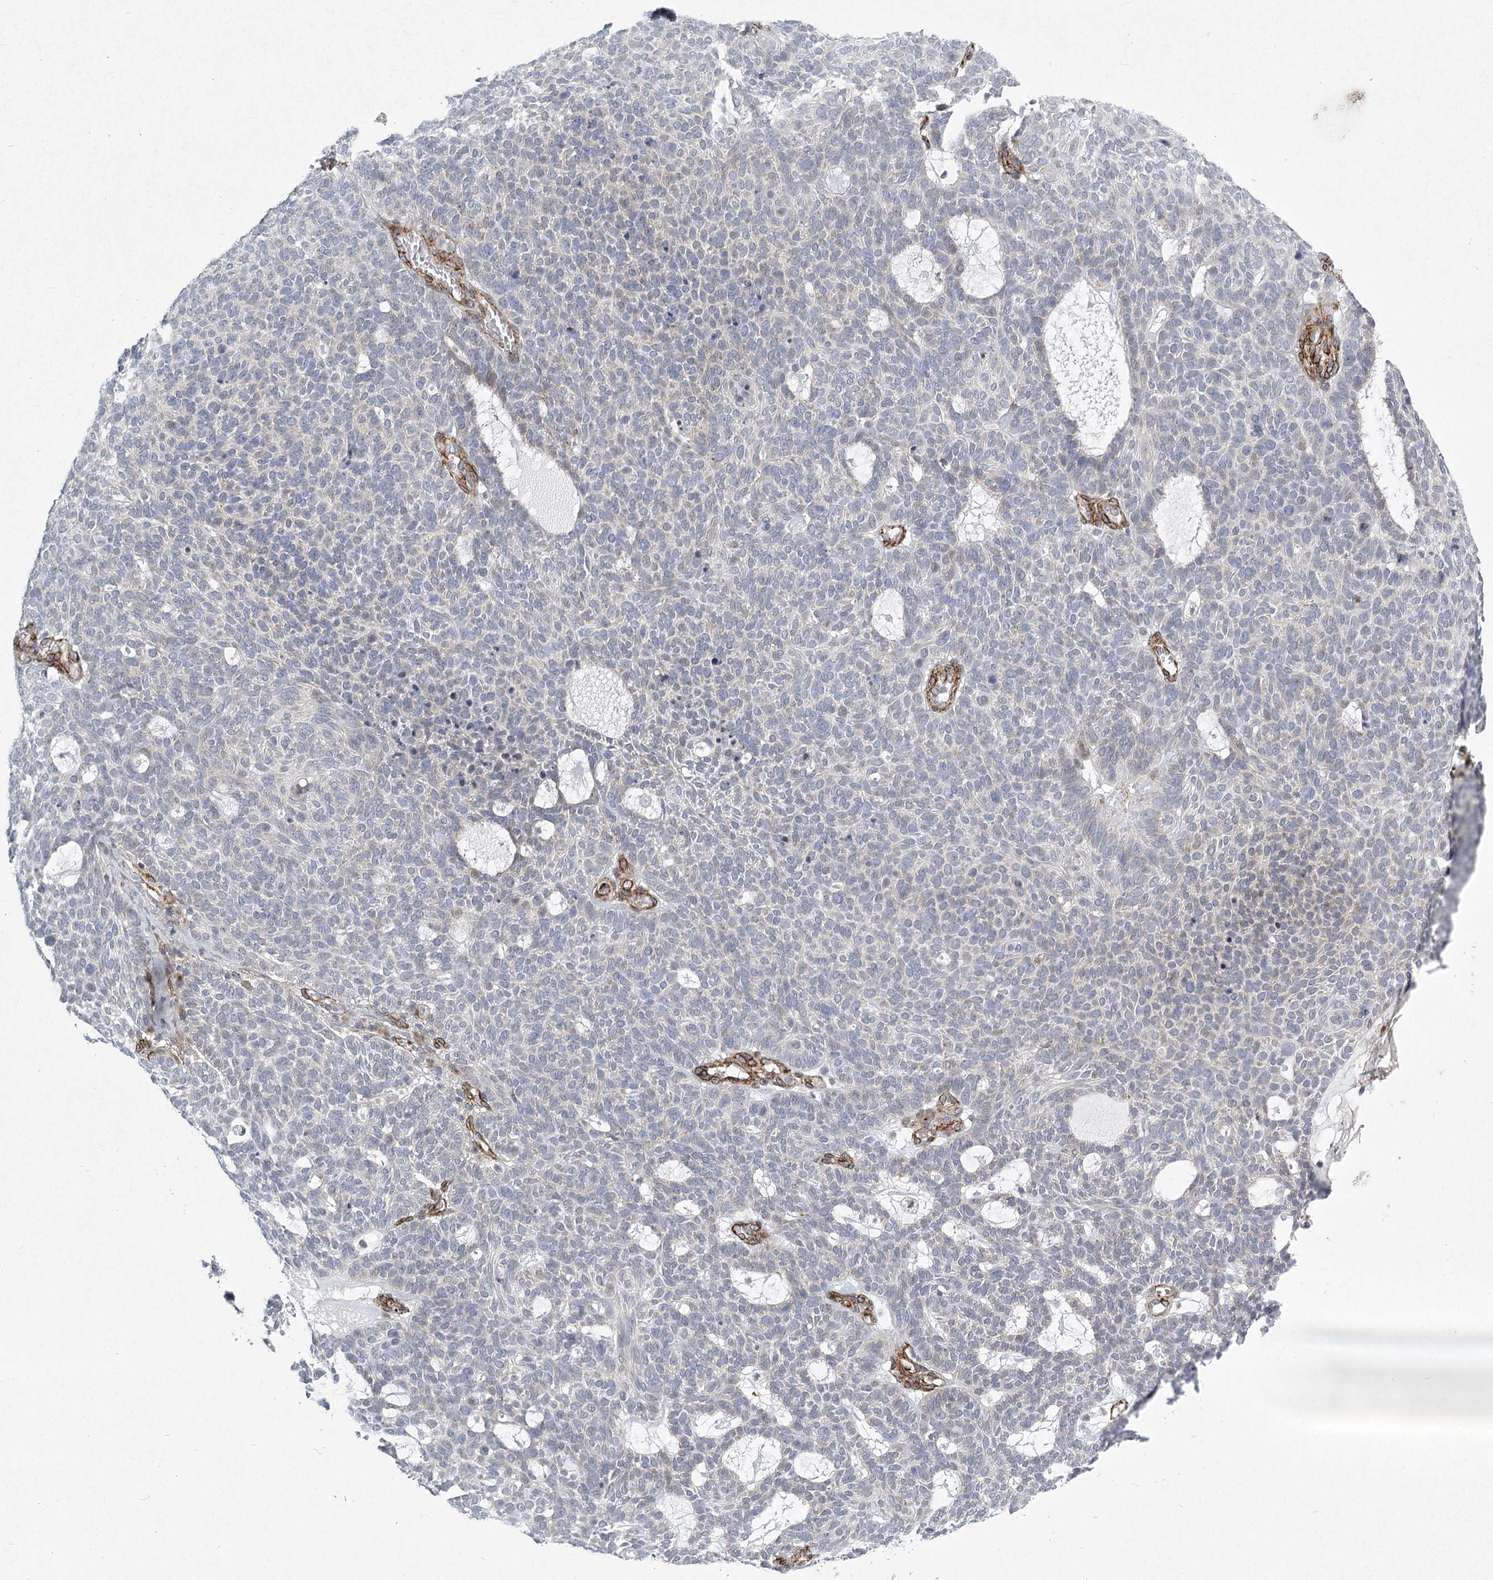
{"staining": {"intensity": "negative", "quantity": "none", "location": "none"}, "tissue": "skin cancer", "cell_type": "Tumor cells", "image_type": "cancer", "snomed": [{"axis": "morphology", "description": "Squamous cell carcinoma, NOS"}, {"axis": "topography", "description": "Skin"}], "caption": "This photomicrograph is of skin squamous cell carcinoma stained with immunohistochemistry to label a protein in brown with the nuclei are counter-stained blue. There is no positivity in tumor cells. (DAB (3,3'-diaminobenzidine) IHC visualized using brightfield microscopy, high magnification).", "gene": "MEPE", "patient": {"sex": "female", "age": 90}}